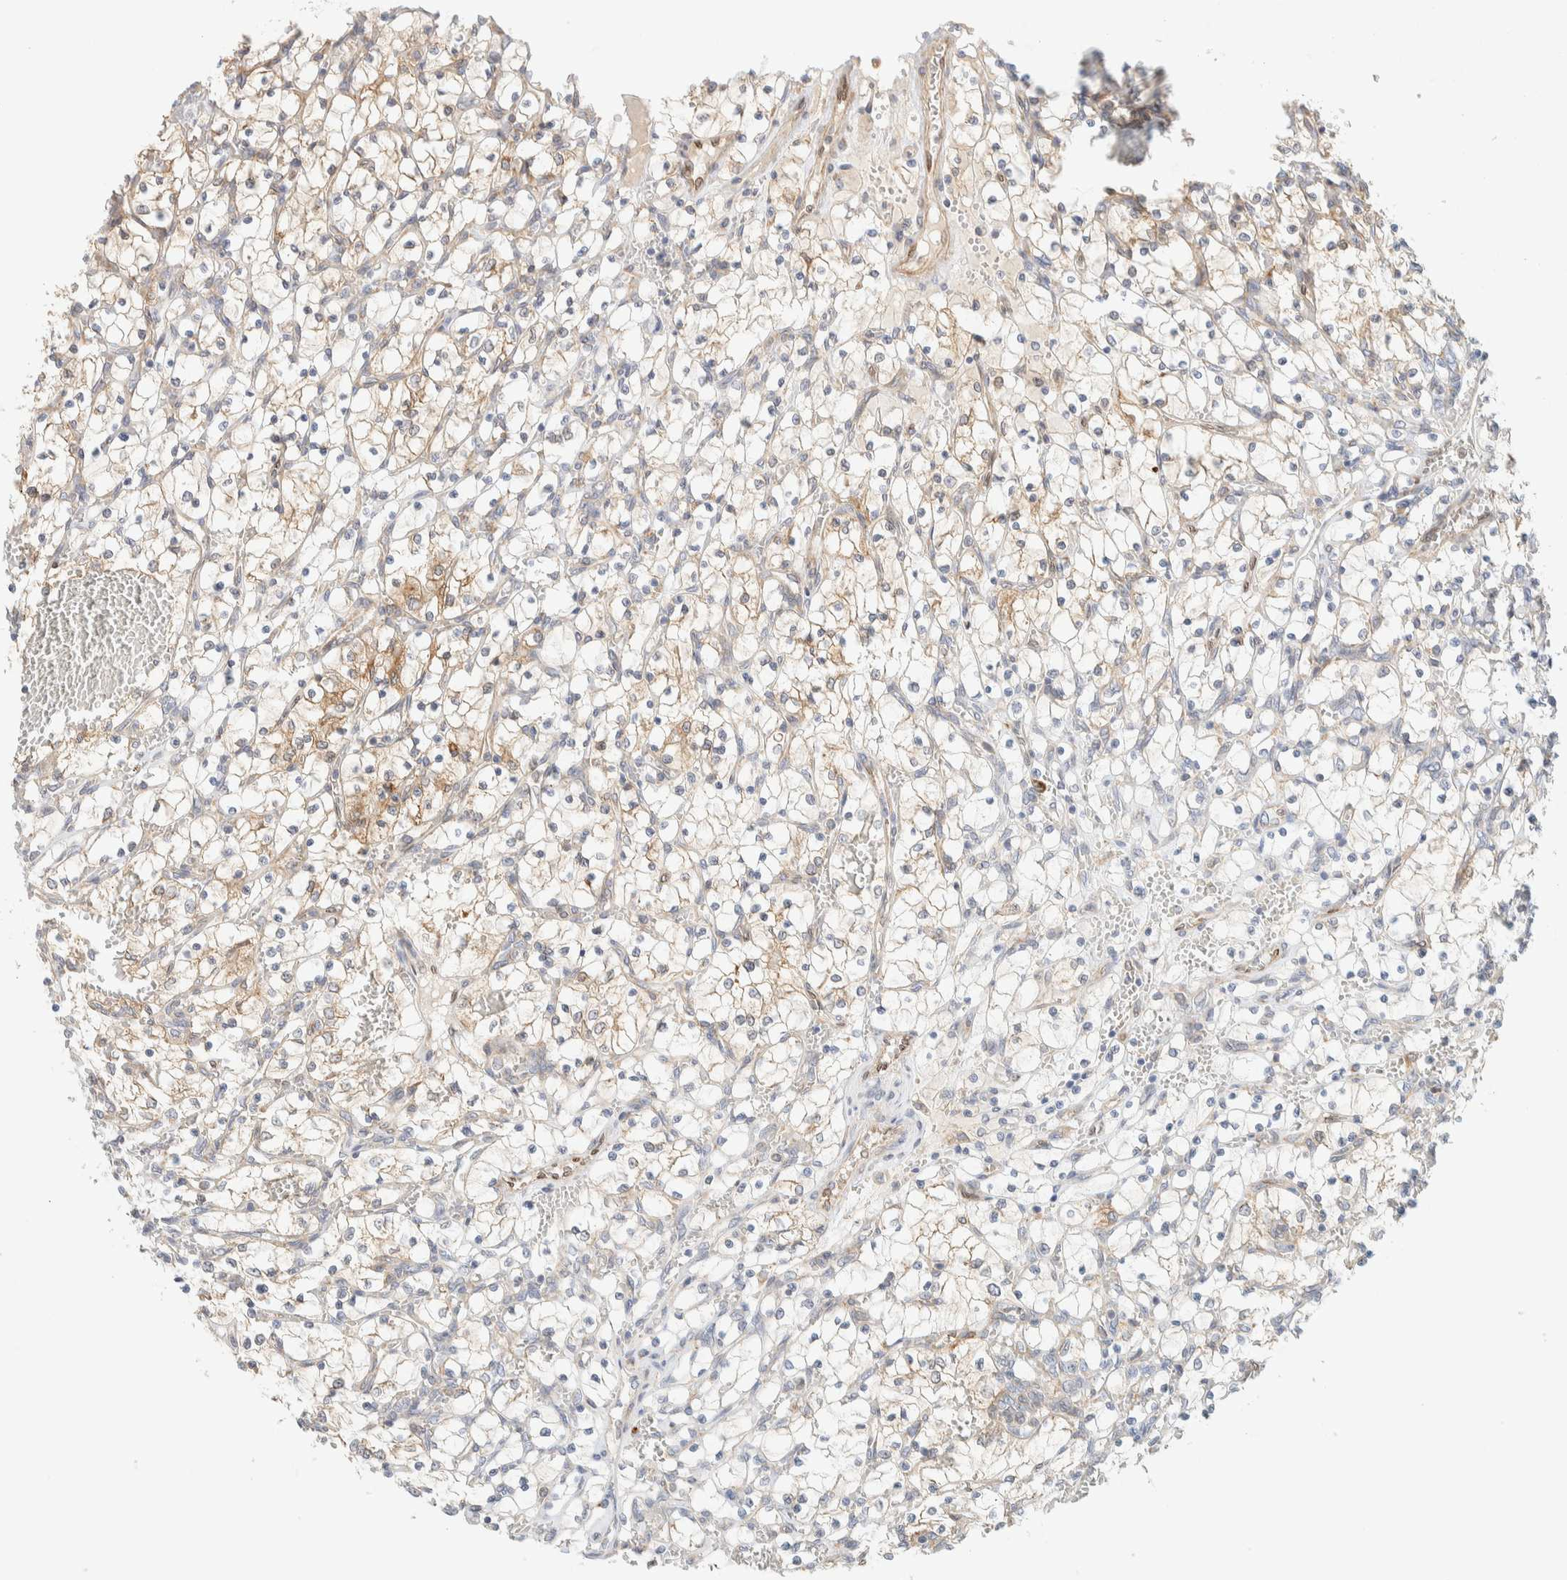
{"staining": {"intensity": "weak", "quantity": ">75%", "location": "cytoplasmic/membranous"}, "tissue": "renal cancer", "cell_type": "Tumor cells", "image_type": "cancer", "snomed": [{"axis": "morphology", "description": "Adenocarcinoma, NOS"}, {"axis": "topography", "description": "Kidney"}], "caption": "This micrograph shows immunohistochemistry staining of human renal adenocarcinoma, with low weak cytoplasmic/membranous expression in about >75% of tumor cells.", "gene": "NT5C", "patient": {"sex": "female", "age": 69}}